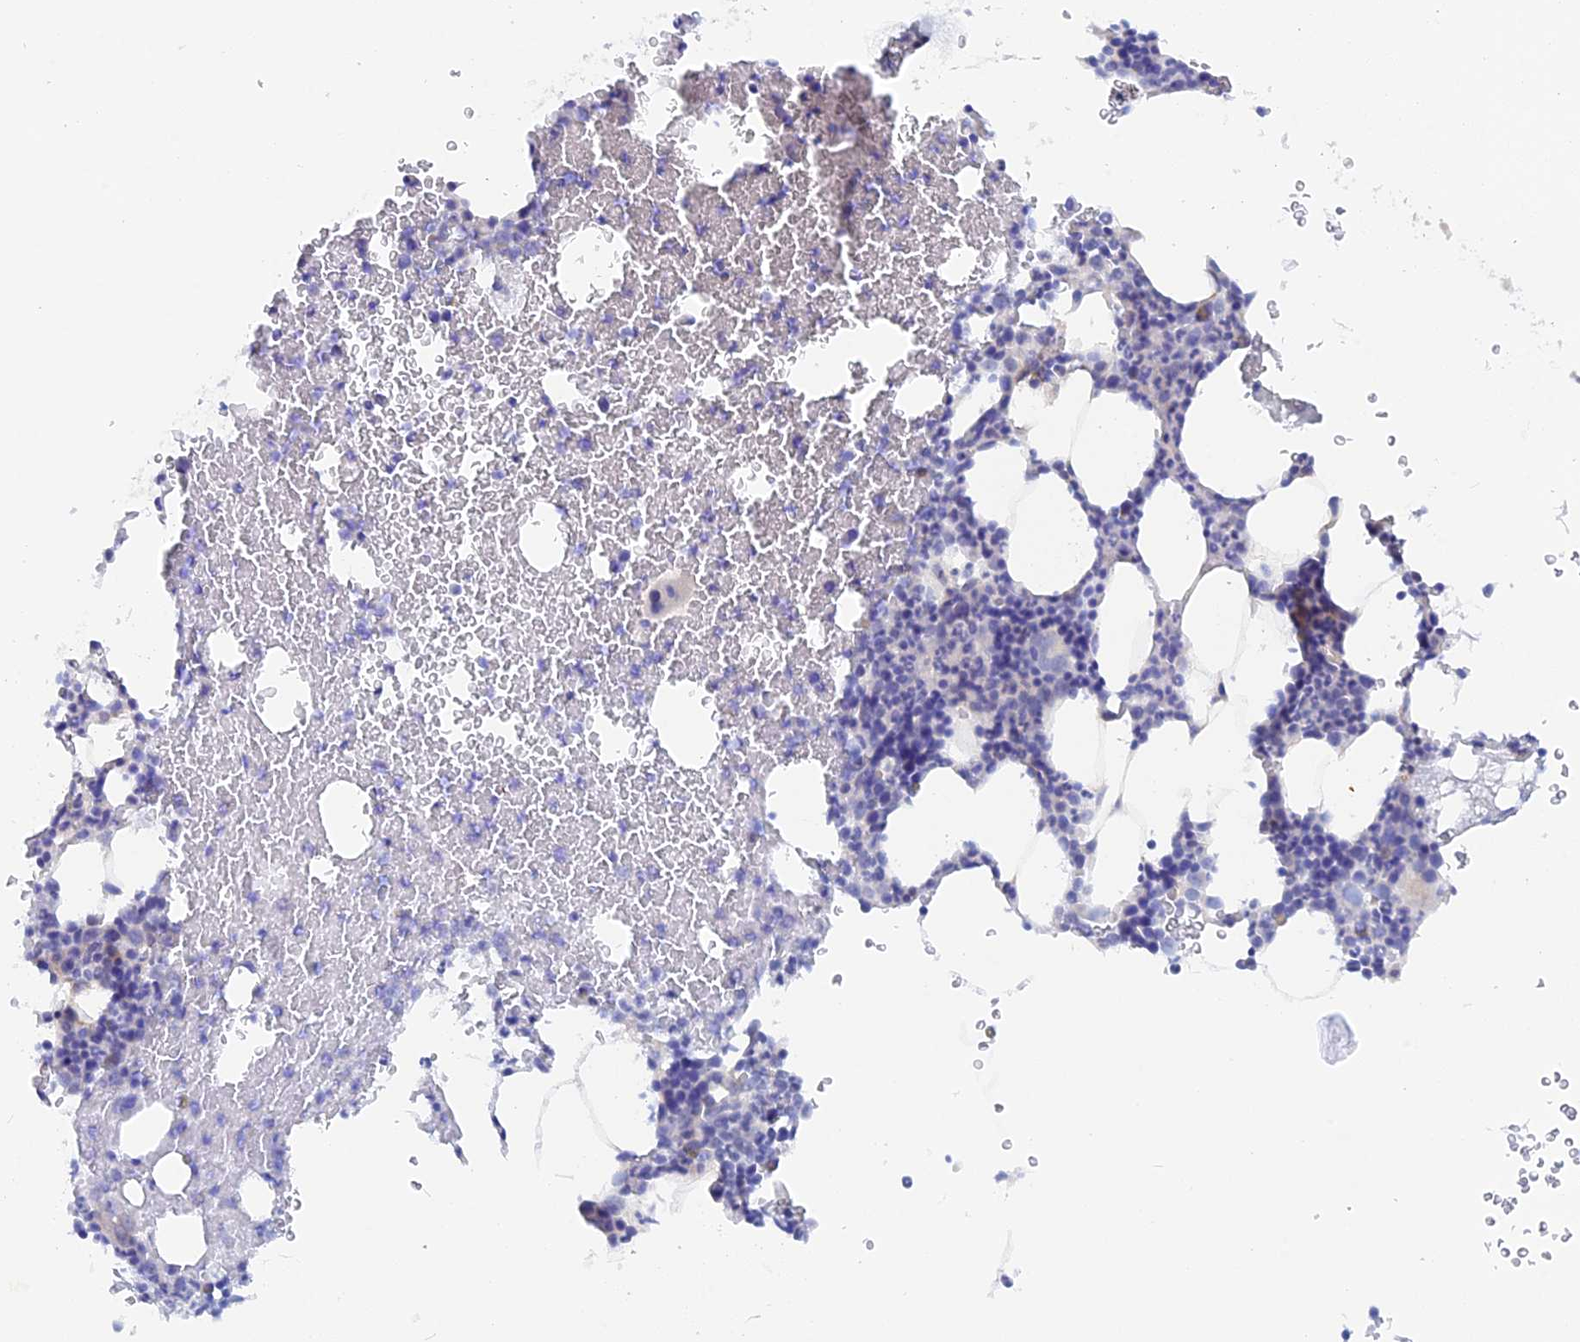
{"staining": {"intensity": "negative", "quantity": "none", "location": "none"}, "tissue": "bone marrow", "cell_type": "Hematopoietic cells", "image_type": "normal", "snomed": [{"axis": "morphology", "description": "Normal tissue, NOS"}, {"axis": "topography", "description": "Bone marrow"}], "caption": "DAB immunohistochemical staining of benign bone marrow displays no significant positivity in hematopoietic cells. The staining was performed using DAB (3,3'-diaminobenzidine) to visualize the protein expression in brown, while the nuclei were stained in blue with hematoxylin (Magnification: 20x).", "gene": "DACT3", "patient": {"sex": "male", "age": 41}}